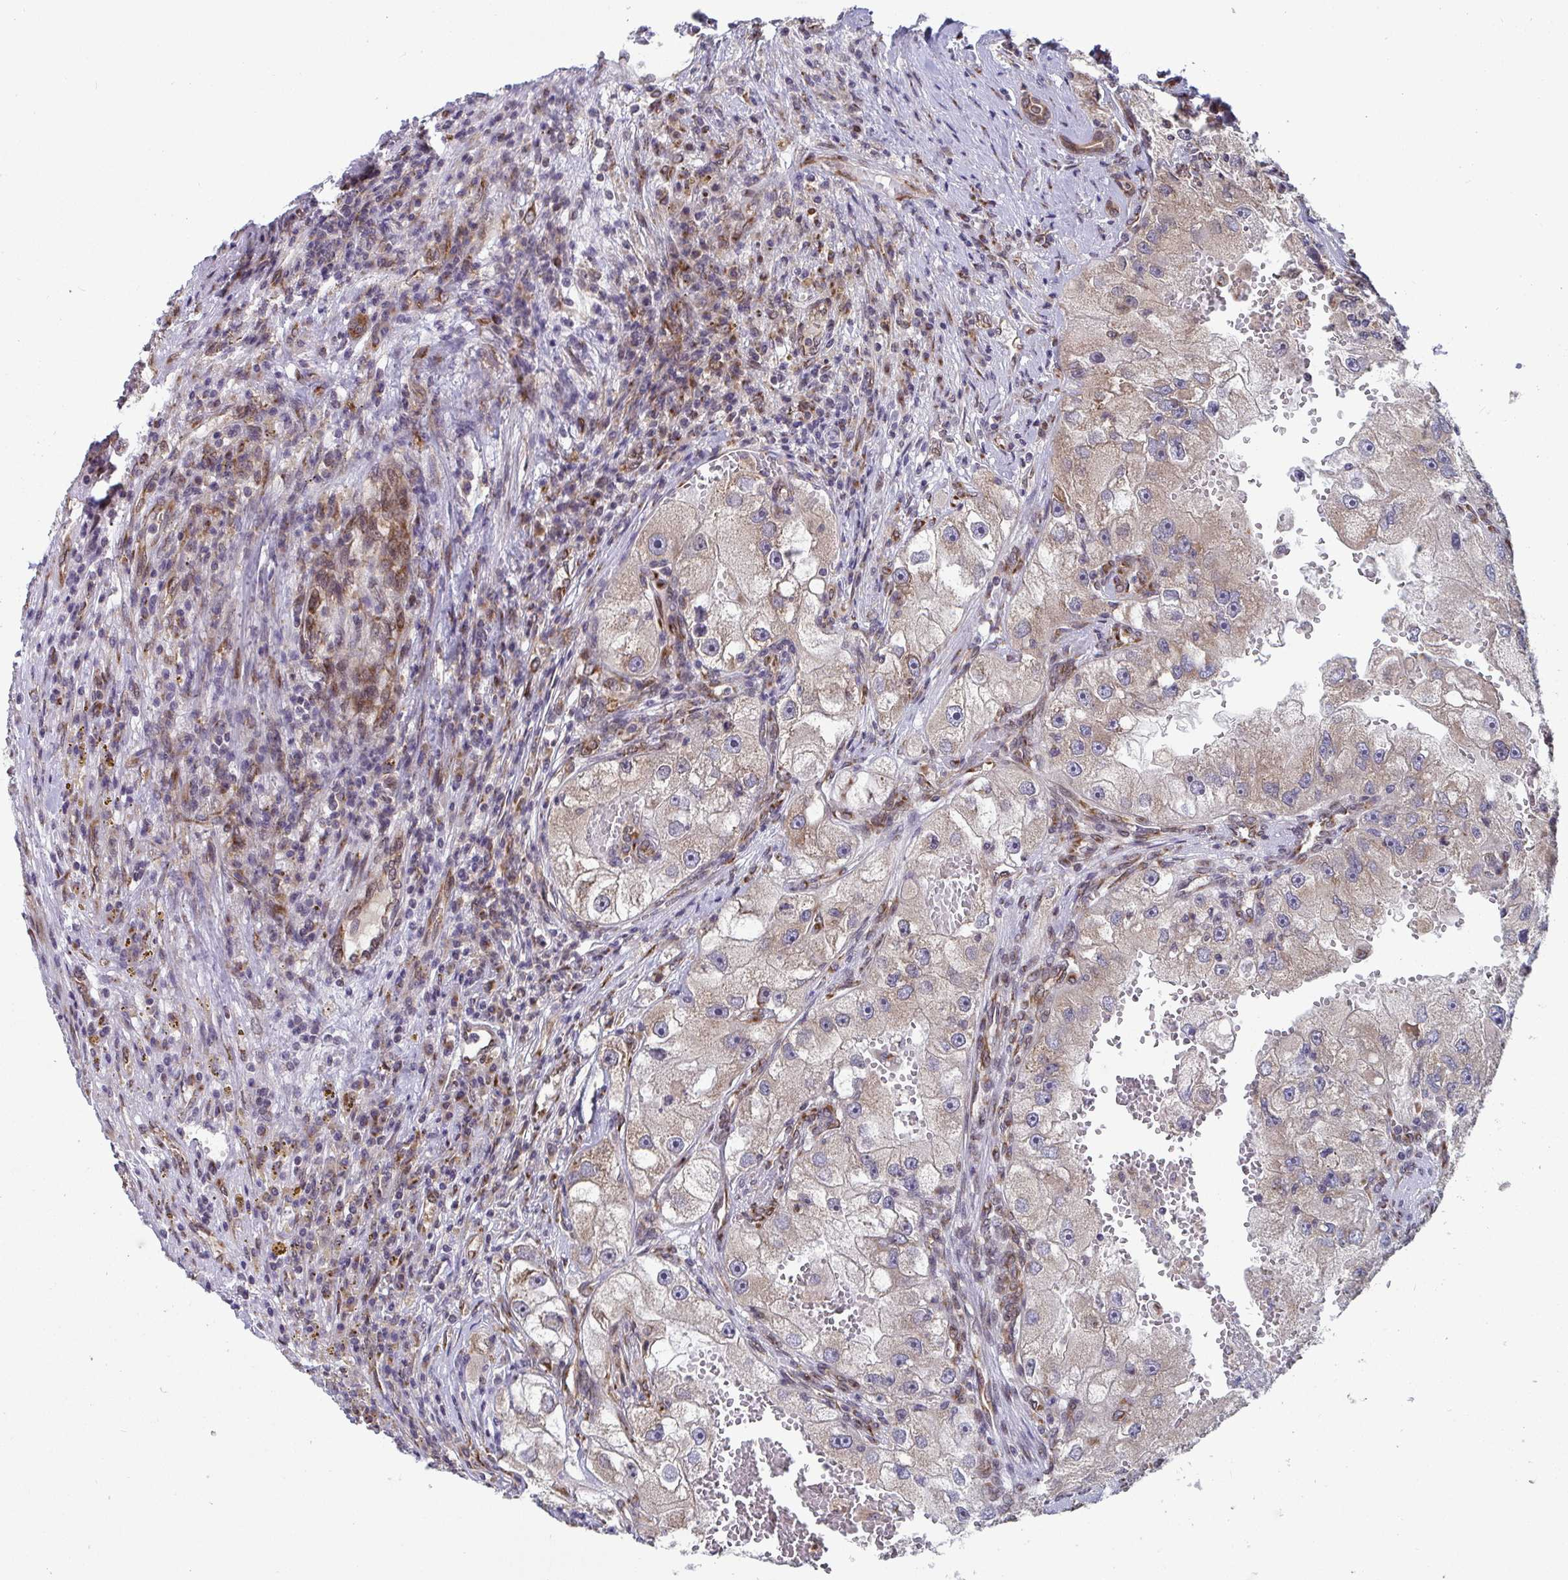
{"staining": {"intensity": "weak", "quantity": "25%-75%", "location": "cytoplasmic/membranous"}, "tissue": "renal cancer", "cell_type": "Tumor cells", "image_type": "cancer", "snomed": [{"axis": "morphology", "description": "Adenocarcinoma, NOS"}, {"axis": "topography", "description": "Kidney"}], "caption": "Adenocarcinoma (renal) tissue displays weak cytoplasmic/membranous positivity in approximately 25%-75% of tumor cells, visualized by immunohistochemistry.", "gene": "ATP5MJ", "patient": {"sex": "male", "age": 63}}